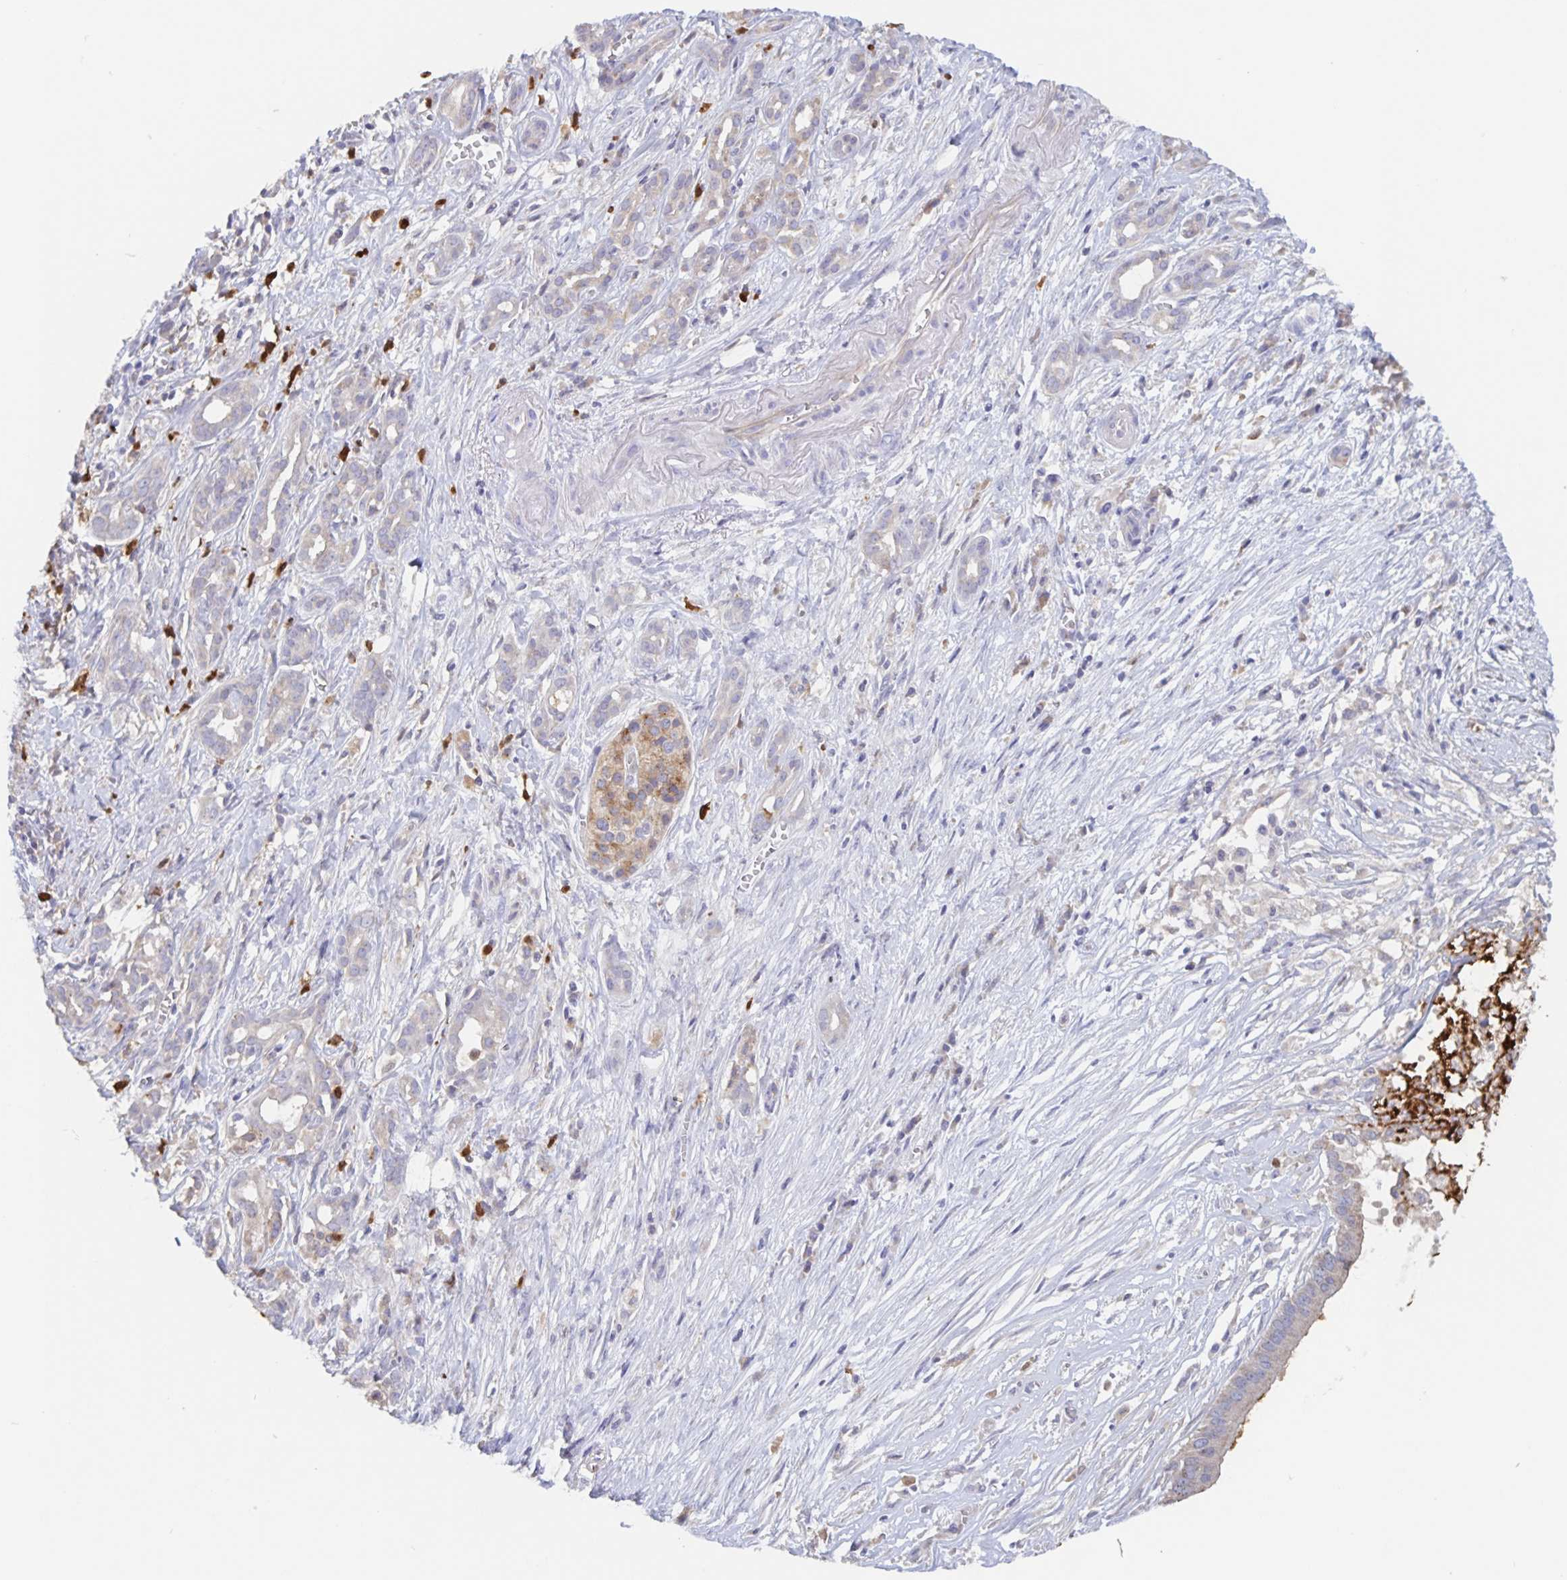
{"staining": {"intensity": "negative", "quantity": "none", "location": "none"}, "tissue": "pancreatic cancer", "cell_type": "Tumor cells", "image_type": "cancer", "snomed": [{"axis": "morphology", "description": "Adenocarcinoma, NOS"}, {"axis": "topography", "description": "Pancreas"}], "caption": "Immunohistochemistry photomicrograph of neoplastic tissue: pancreatic adenocarcinoma stained with DAB (3,3'-diaminobenzidine) reveals no significant protein staining in tumor cells.", "gene": "CDC42BPG", "patient": {"sex": "male", "age": 61}}